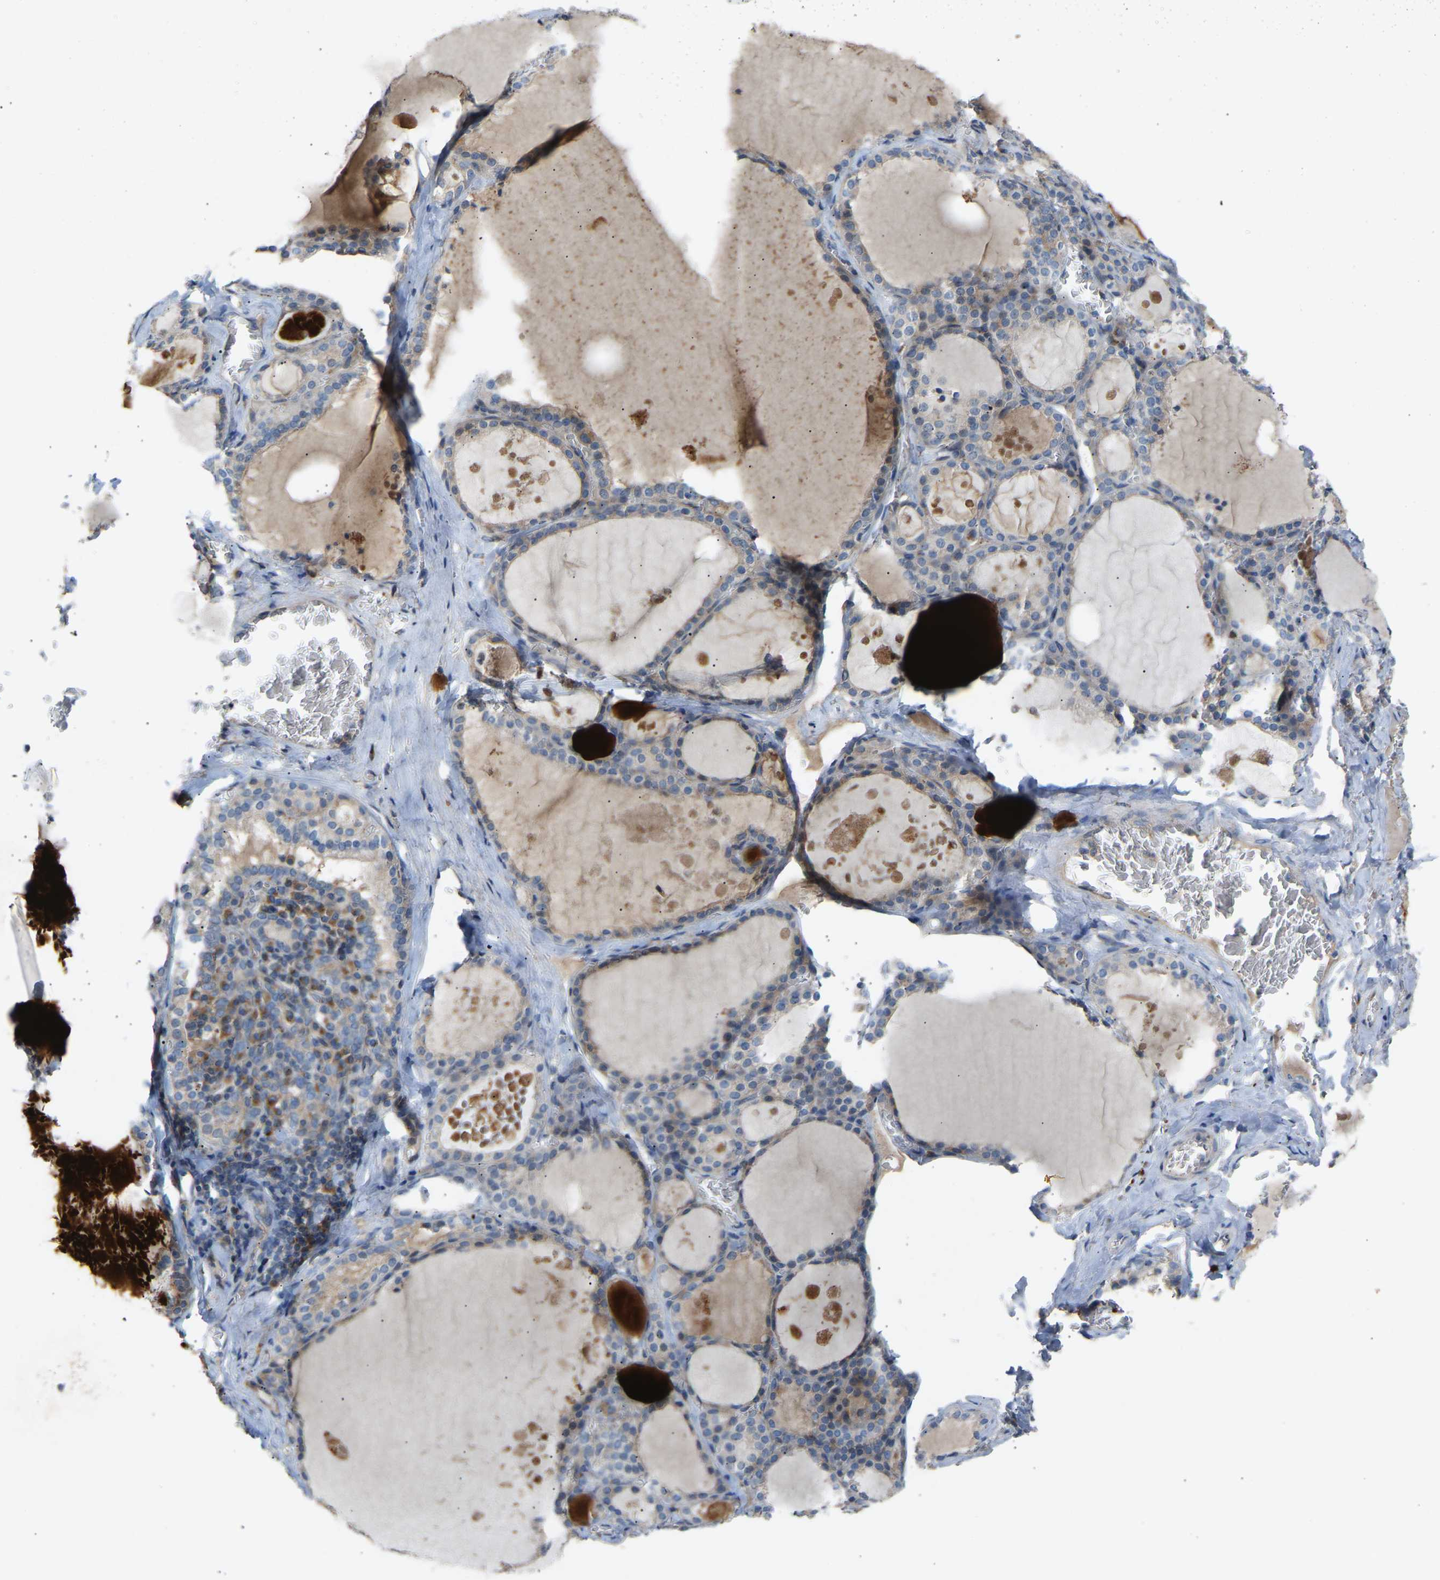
{"staining": {"intensity": "moderate", "quantity": "25%-75%", "location": "cytoplasmic/membranous"}, "tissue": "thyroid gland", "cell_type": "Glandular cells", "image_type": "normal", "snomed": [{"axis": "morphology", "description": "Normal tissue, NOS"}, {"axis": "topography", "description": "Thyroid gland"}], "caption": "An IHC image of benign tissue is shown. Protein staining in brown highlights moderate cytoplasmic/membranous positivity in thyroid gland within glandular cells.", "gene": "RGP1", "patient": {"sex": "male", "age": 56}}